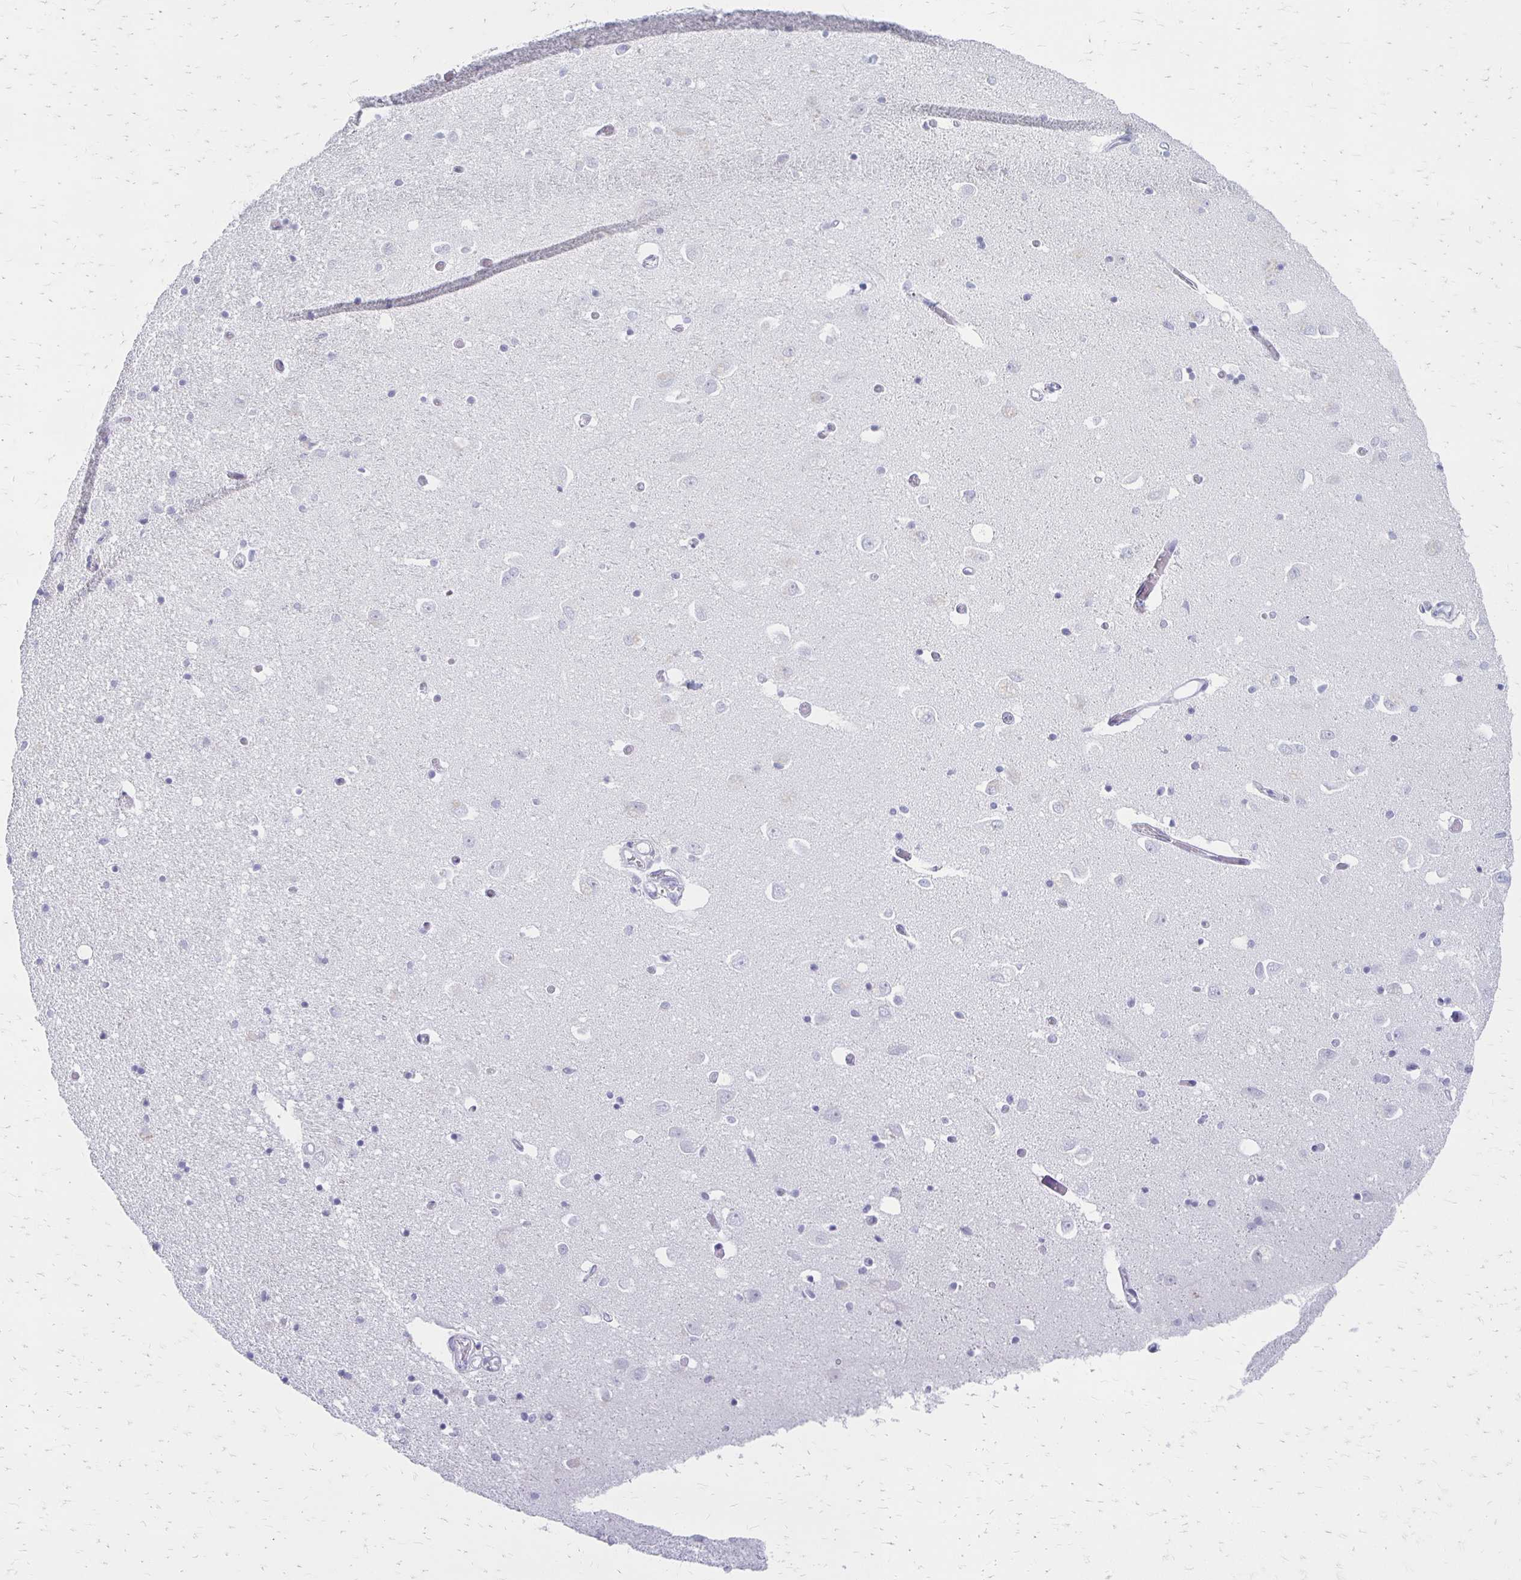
{"staining": {"intensity": "negative", "quantity": "none", "location": "none"}, "tissue": "caudate", "cell_type": "Glial cells", "image_type": "normal", "snomed": [{"axis": "morphology", "description": "Normal tissue, NOS"}, {"axis": "topography", "description": "Lateral ventricle wall"}, {"axis": "topography", "description": "Hippocampus"}], "caption": "DAB immunohistochemical staining of unremarkable human caudate reveals no significant expression in glial cells.", "gene": "IVL", "patient": {"sex": "female", "age": 63}}